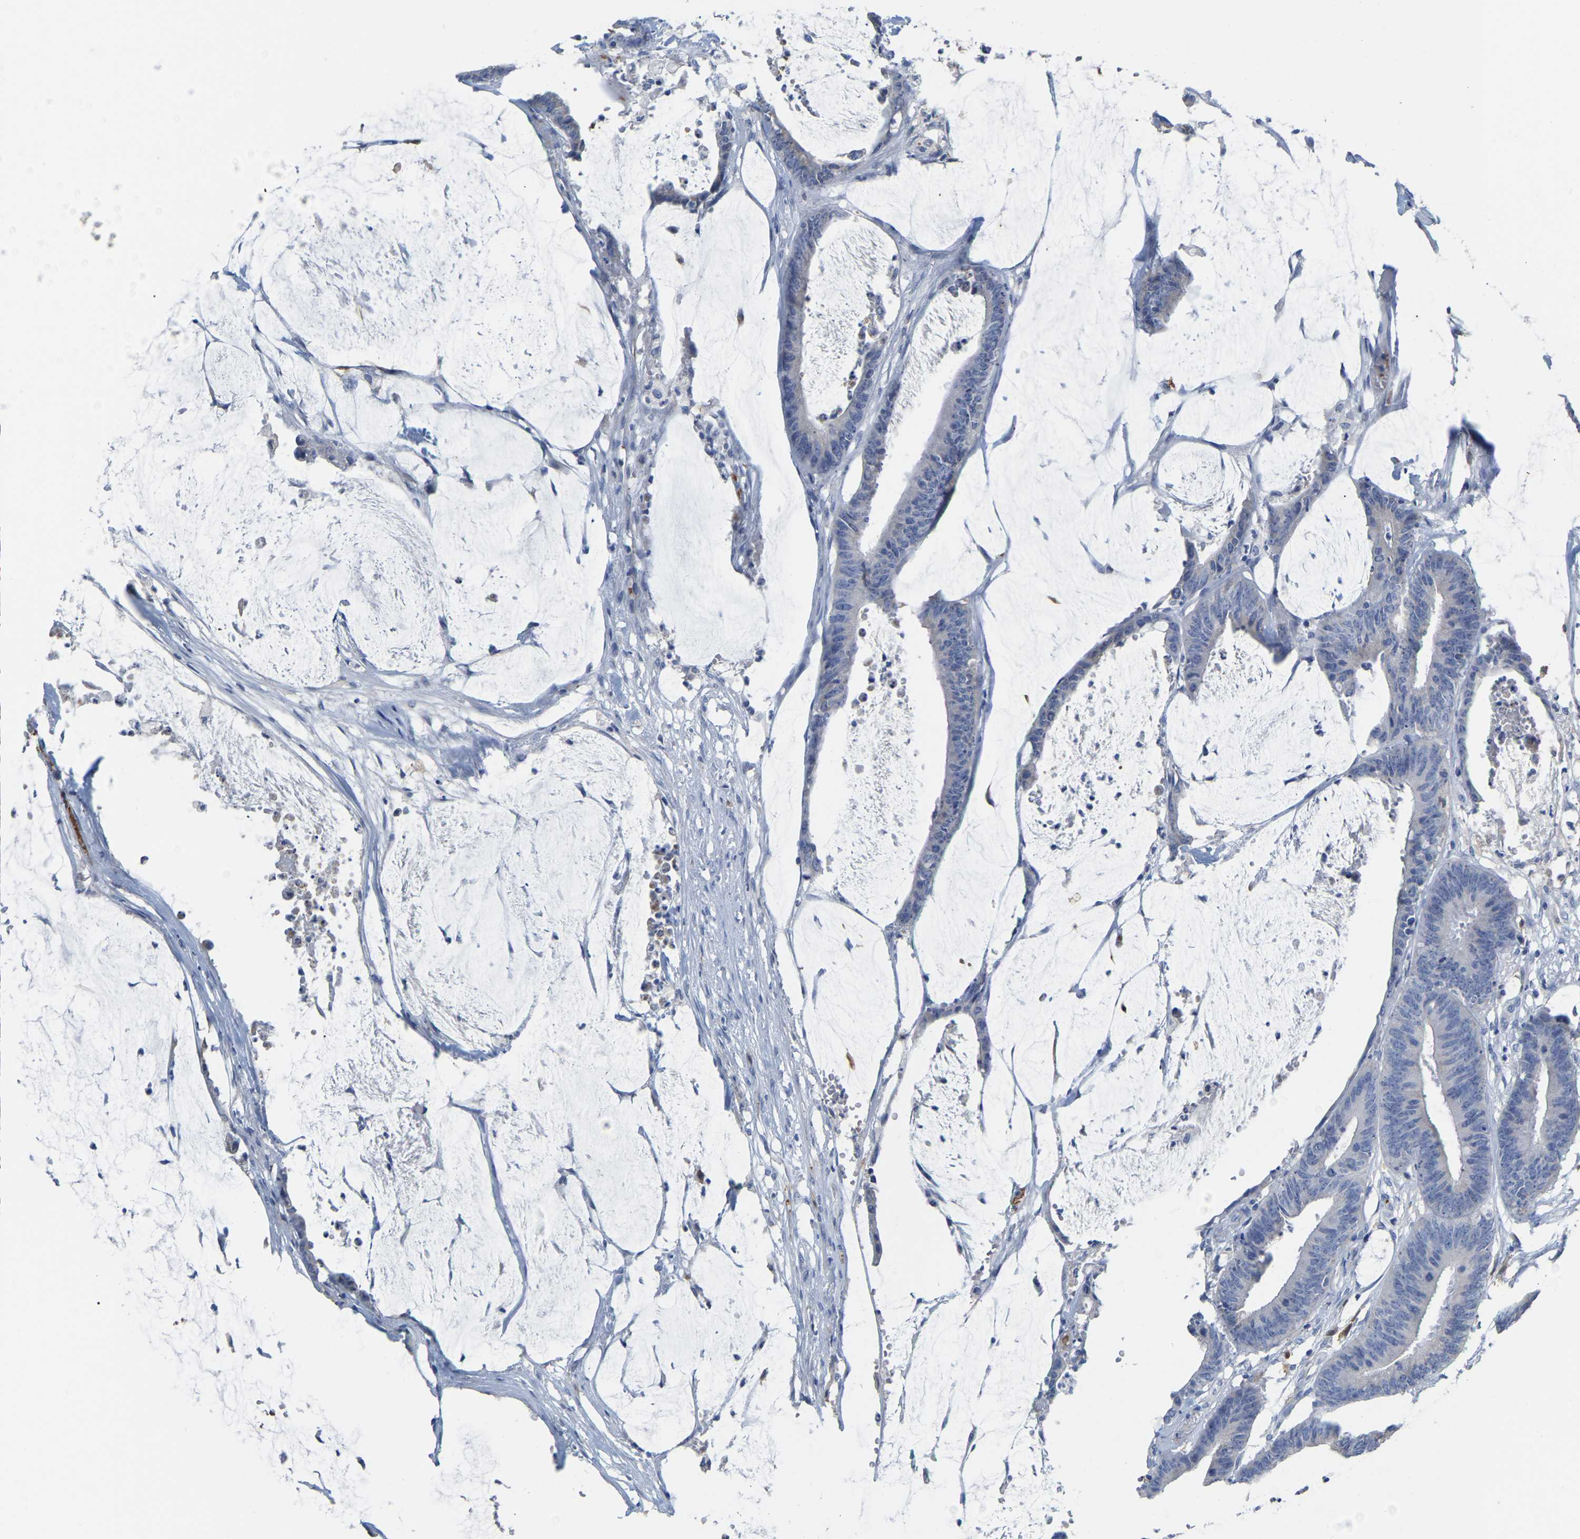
{"staining": {"intensity": "negative", "quantity": "none", "location": "none"}, "tissue": "colorectal cancer", "cell_type": "Tumor cells", "image_type": "cancer", "snomed": [{"axis": "morphology", "description": "Adenocarcinoma, NOS"}, {"axis": "topography", "description": "Rectum"}], "caption": "An IHC photomicrograph of colorectal adenocarcinoma is shown. There is no staining in tumor cells of colorectal adenocarcinoma. (DAB IHC visualized using brightfield microscopy, high magnification).", "gene": "ULBP2", "patient": {"sex": "female", "age": 66}}